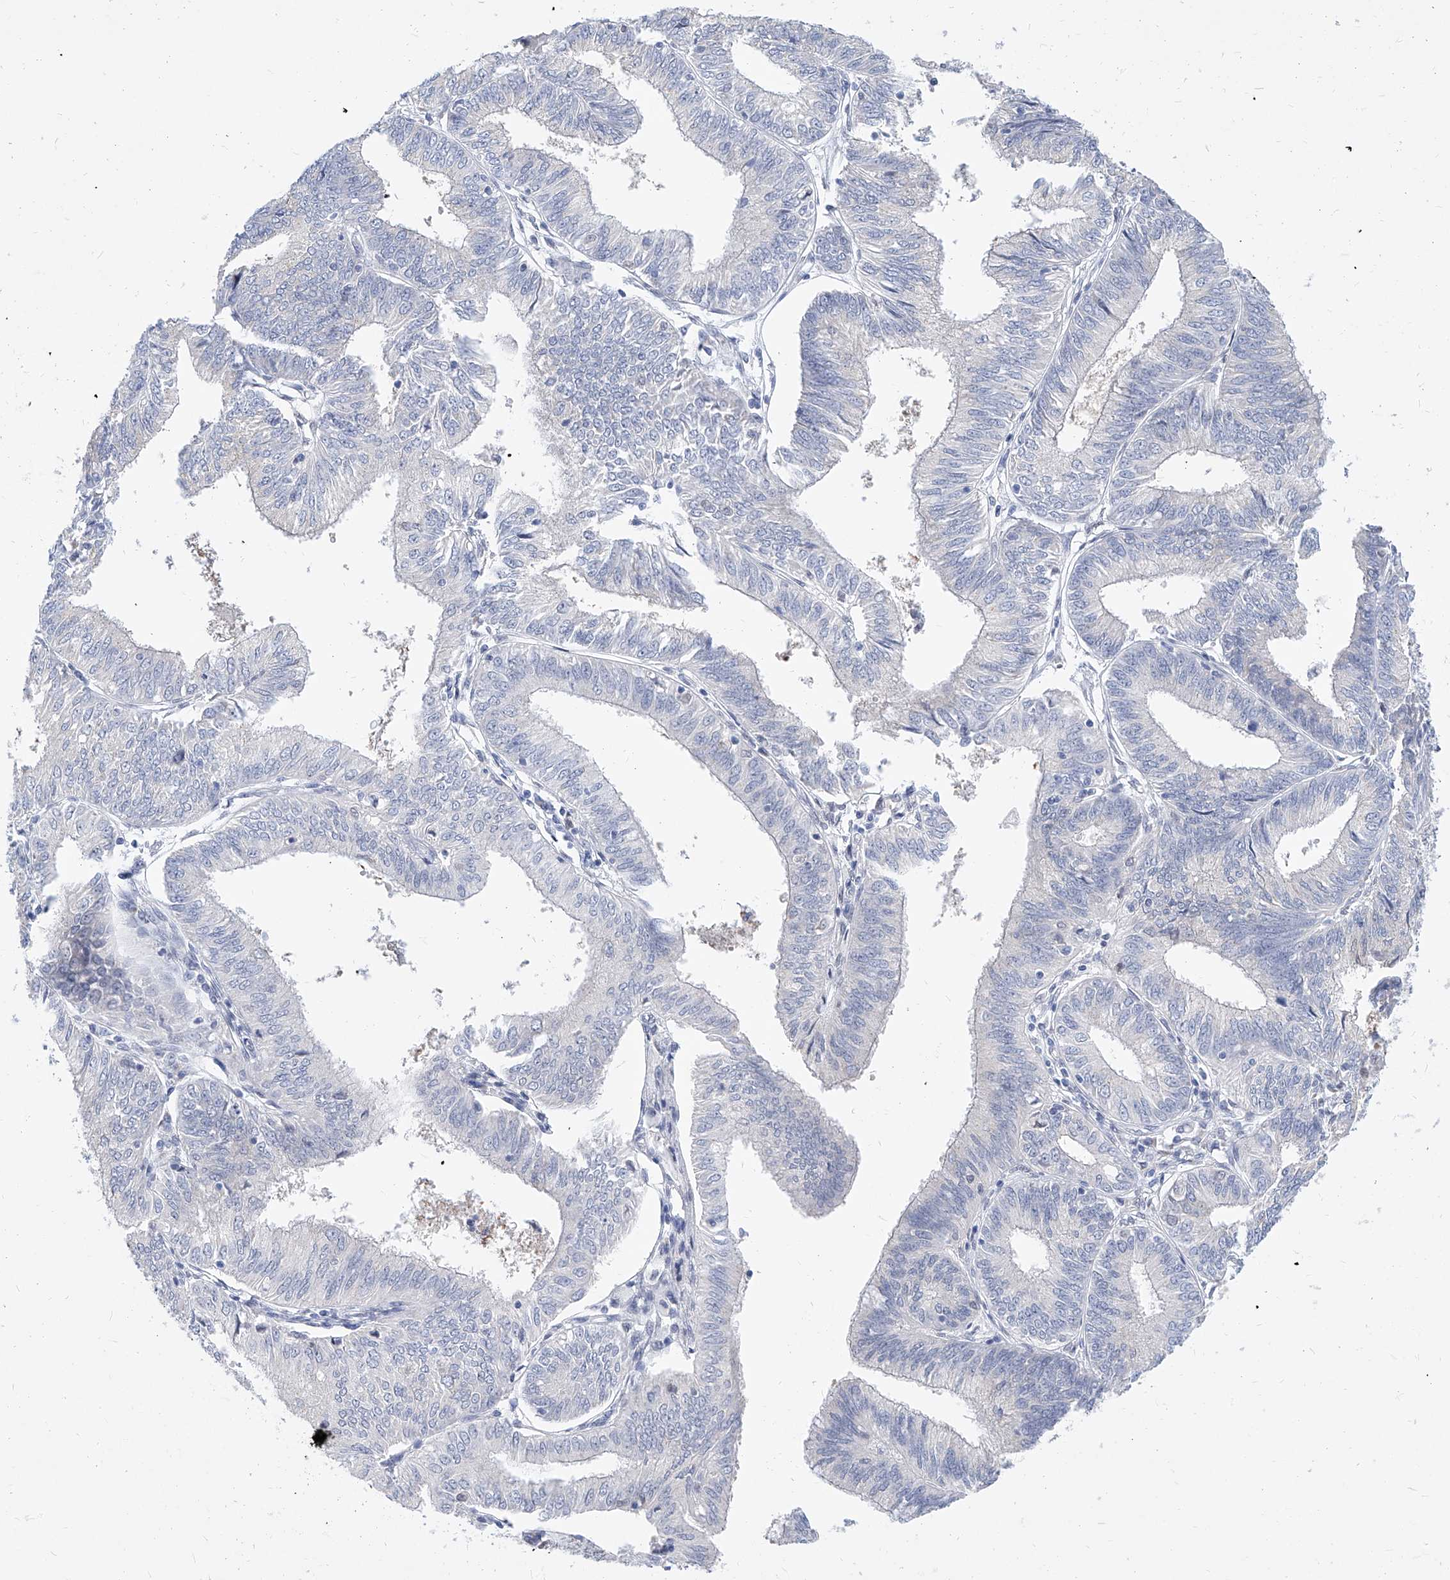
{"staining": {"intensity": "negative", "quantity": "none", "location": "none"}, "tissue": "endometrial cancer", "cell_type": "Tumor cells", "image_type": "cancer", "snomed": [{"axis": "morphology", "description": "Adenocarcinoma, NOS"}, {"axis": "topography", "description": "Endometrium"}], "caption": "Immunohistochemistry micrograph of neoplastic tissue: endometrial cancer (adenocarcinoma) stained with DAB reveals no significant protein positivity in tumor cells.", "gene": "MX2", "patient": {"sex": "female", "age": 51}}